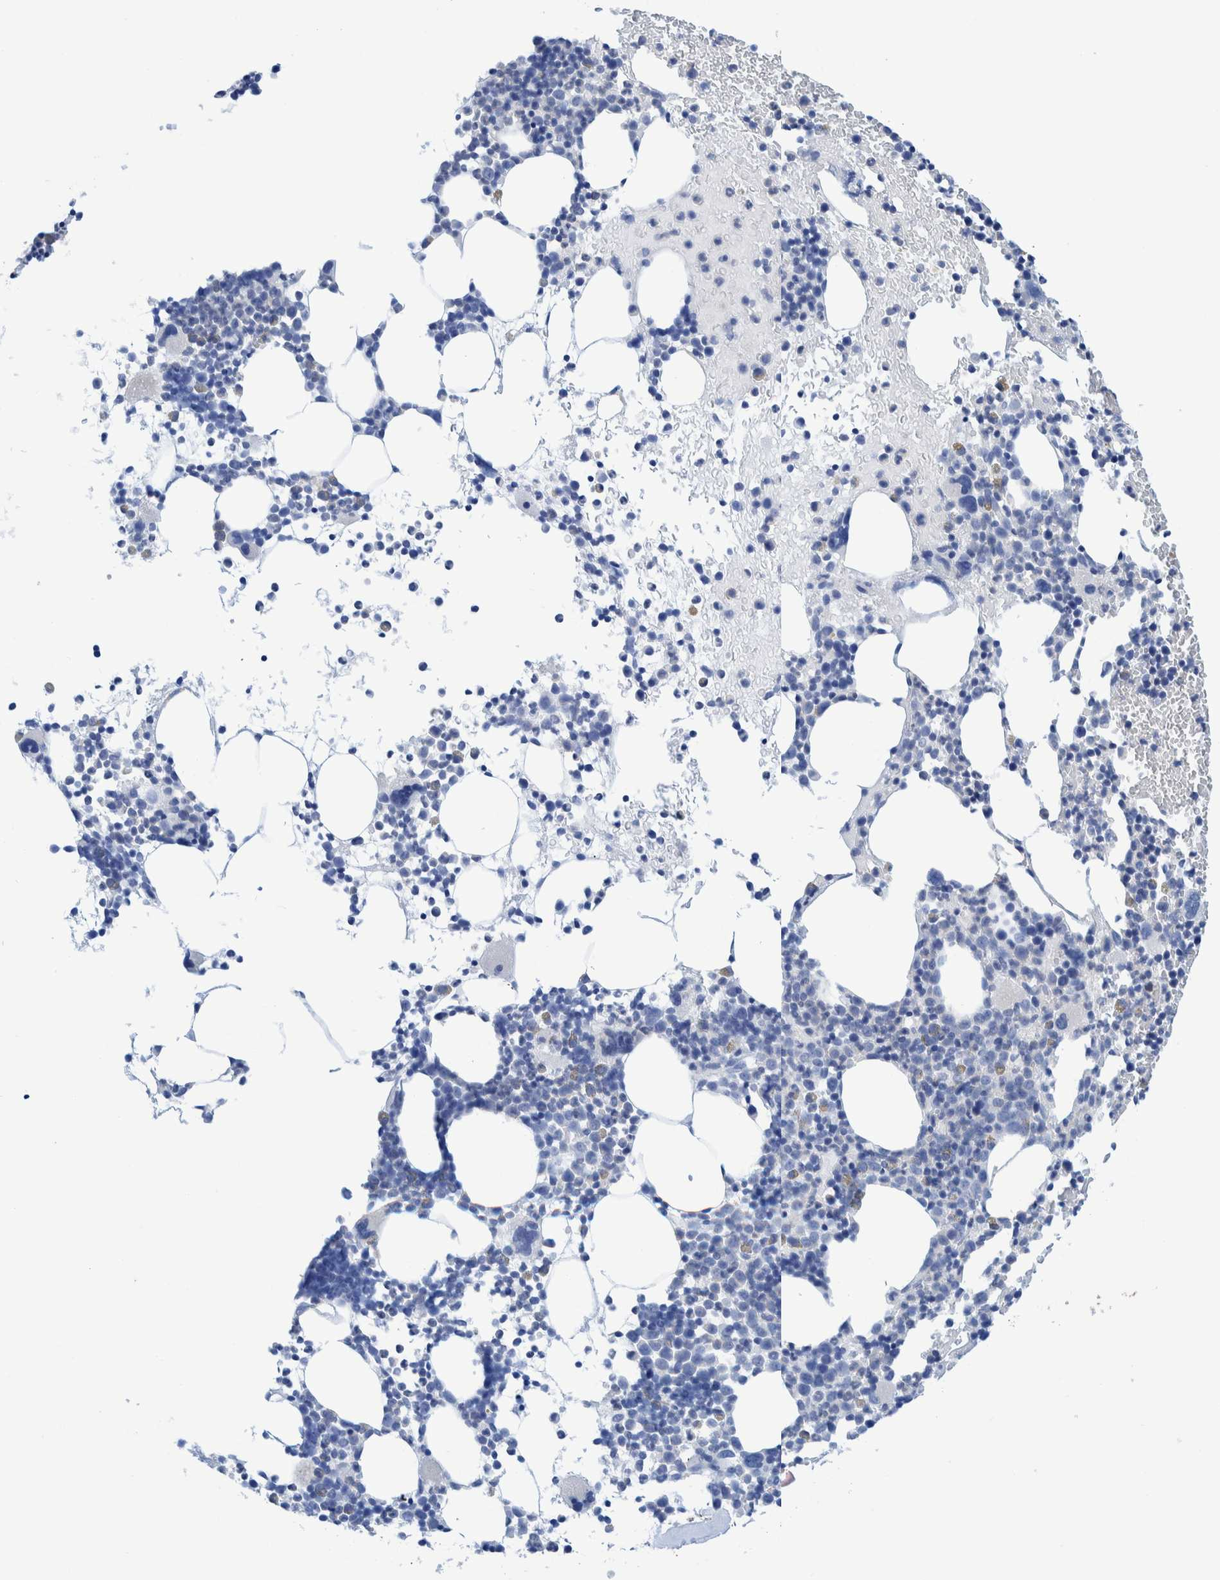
{"staining": {"intensity": "negative", "quantity": "none", "location": "none"}, "tissue": "bone marrow", "cell_type": "Hematopoietic cells", "image_type": "normal", "snomed": [{"axis": "morphology", "description": "Normal tissue, NOS"}, {"axis": "morphology", "description": "Inflammation, NOS"}, {"axis": "topography", "description": "Bone marrow"}], "caption": "Immunohistochemical staining of benign human bone marrow displays no significant staining in hematopoietic cells.", "gene": "KRT14", "patient": {"sex": "male", "age": 78}}